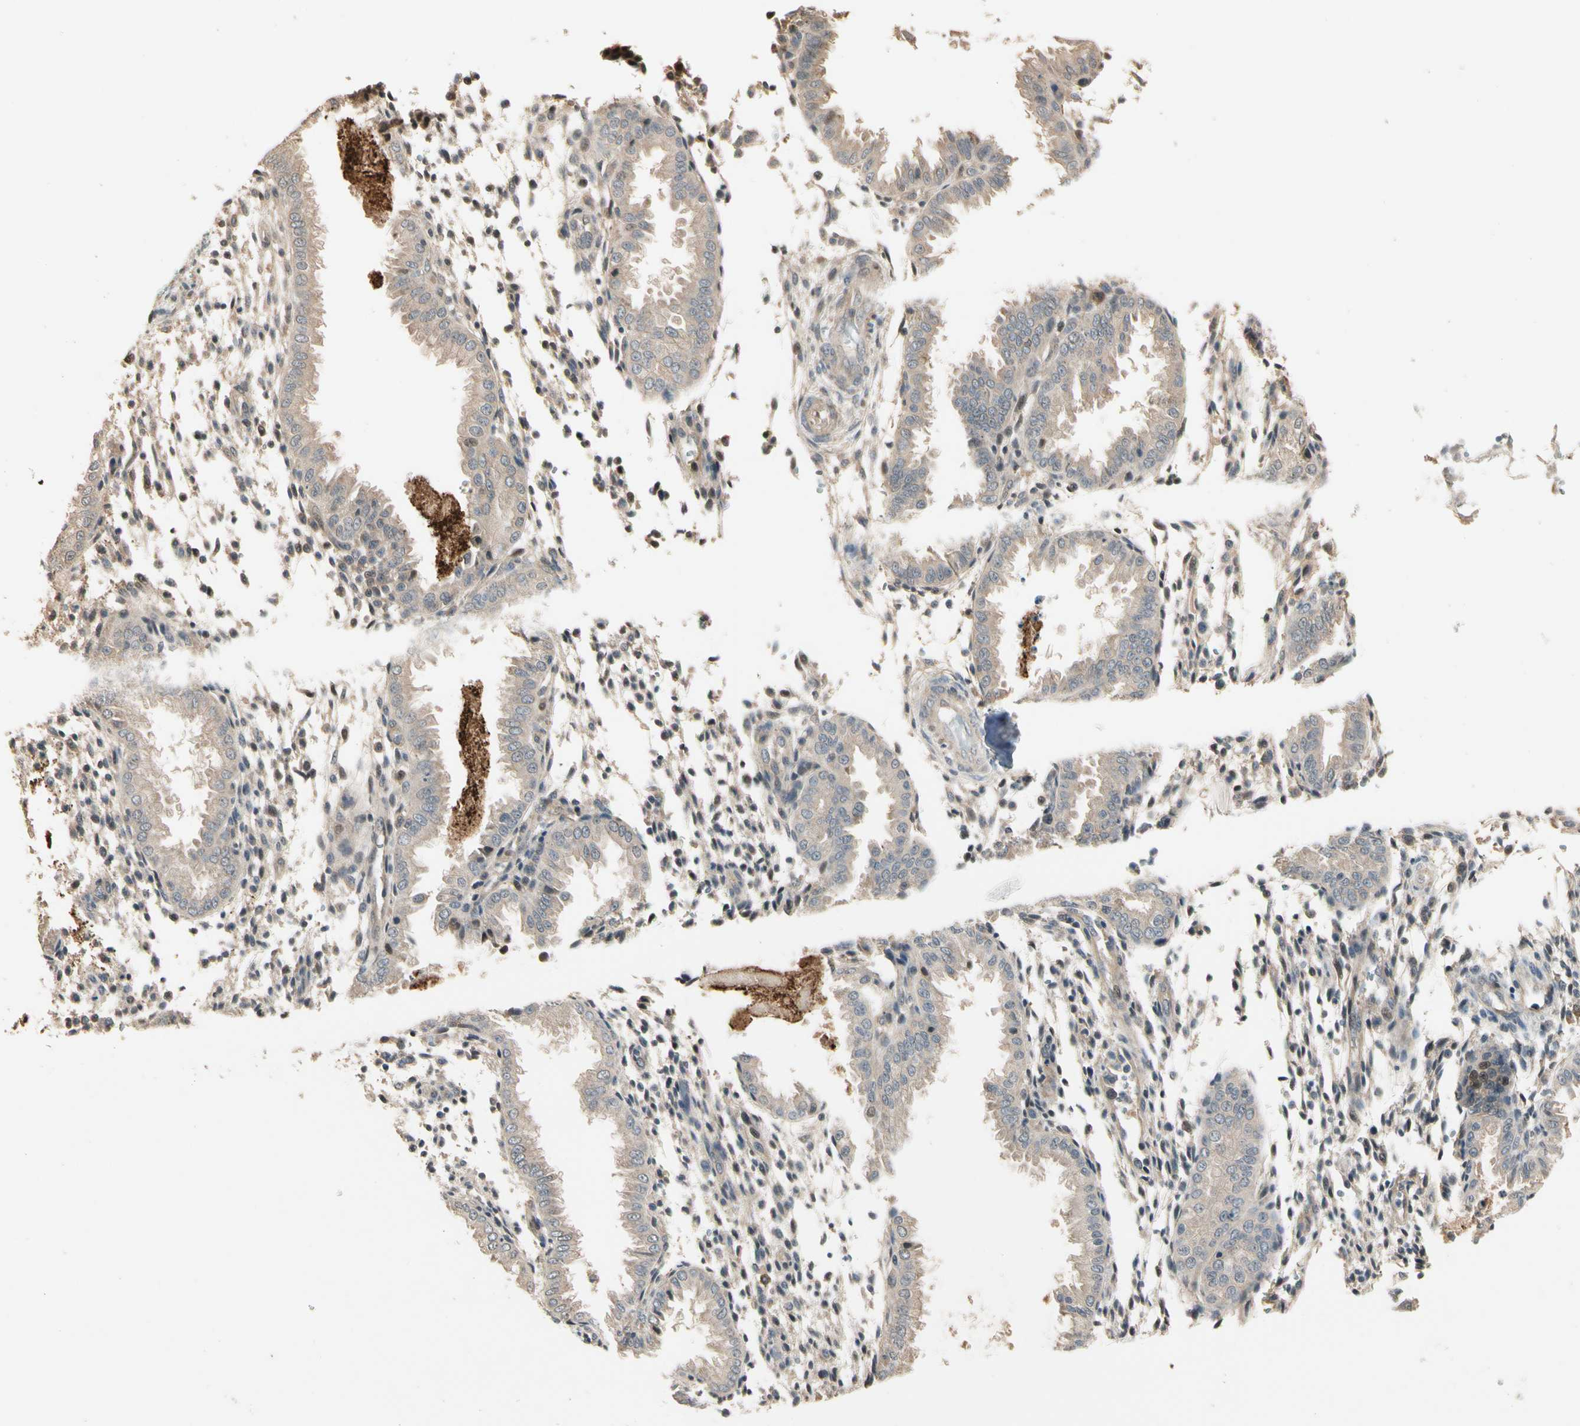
{"staining": {"intensity": "weak", "quantity": "25%-75%", "location": "cytoplasmic/membranous"}, "tissue": "endometrium", "cell_type": "Cells in endometrial stroma", "image_type": "normal", "snomed": [{"axis": "morphology", "description": "Normal tissue, NOS"}, {"axis": "topography", "description": "Endometrium"}], "caption": "An IHC photomicrograph of unremarkable tissue is shown. Protein staining in brown labels weak cytoplasmic/membranous positivity in endometrium within cells in endometrial stroma.", "gene": "ATG4C", "patient": {"sex": "female", "age": 33}}